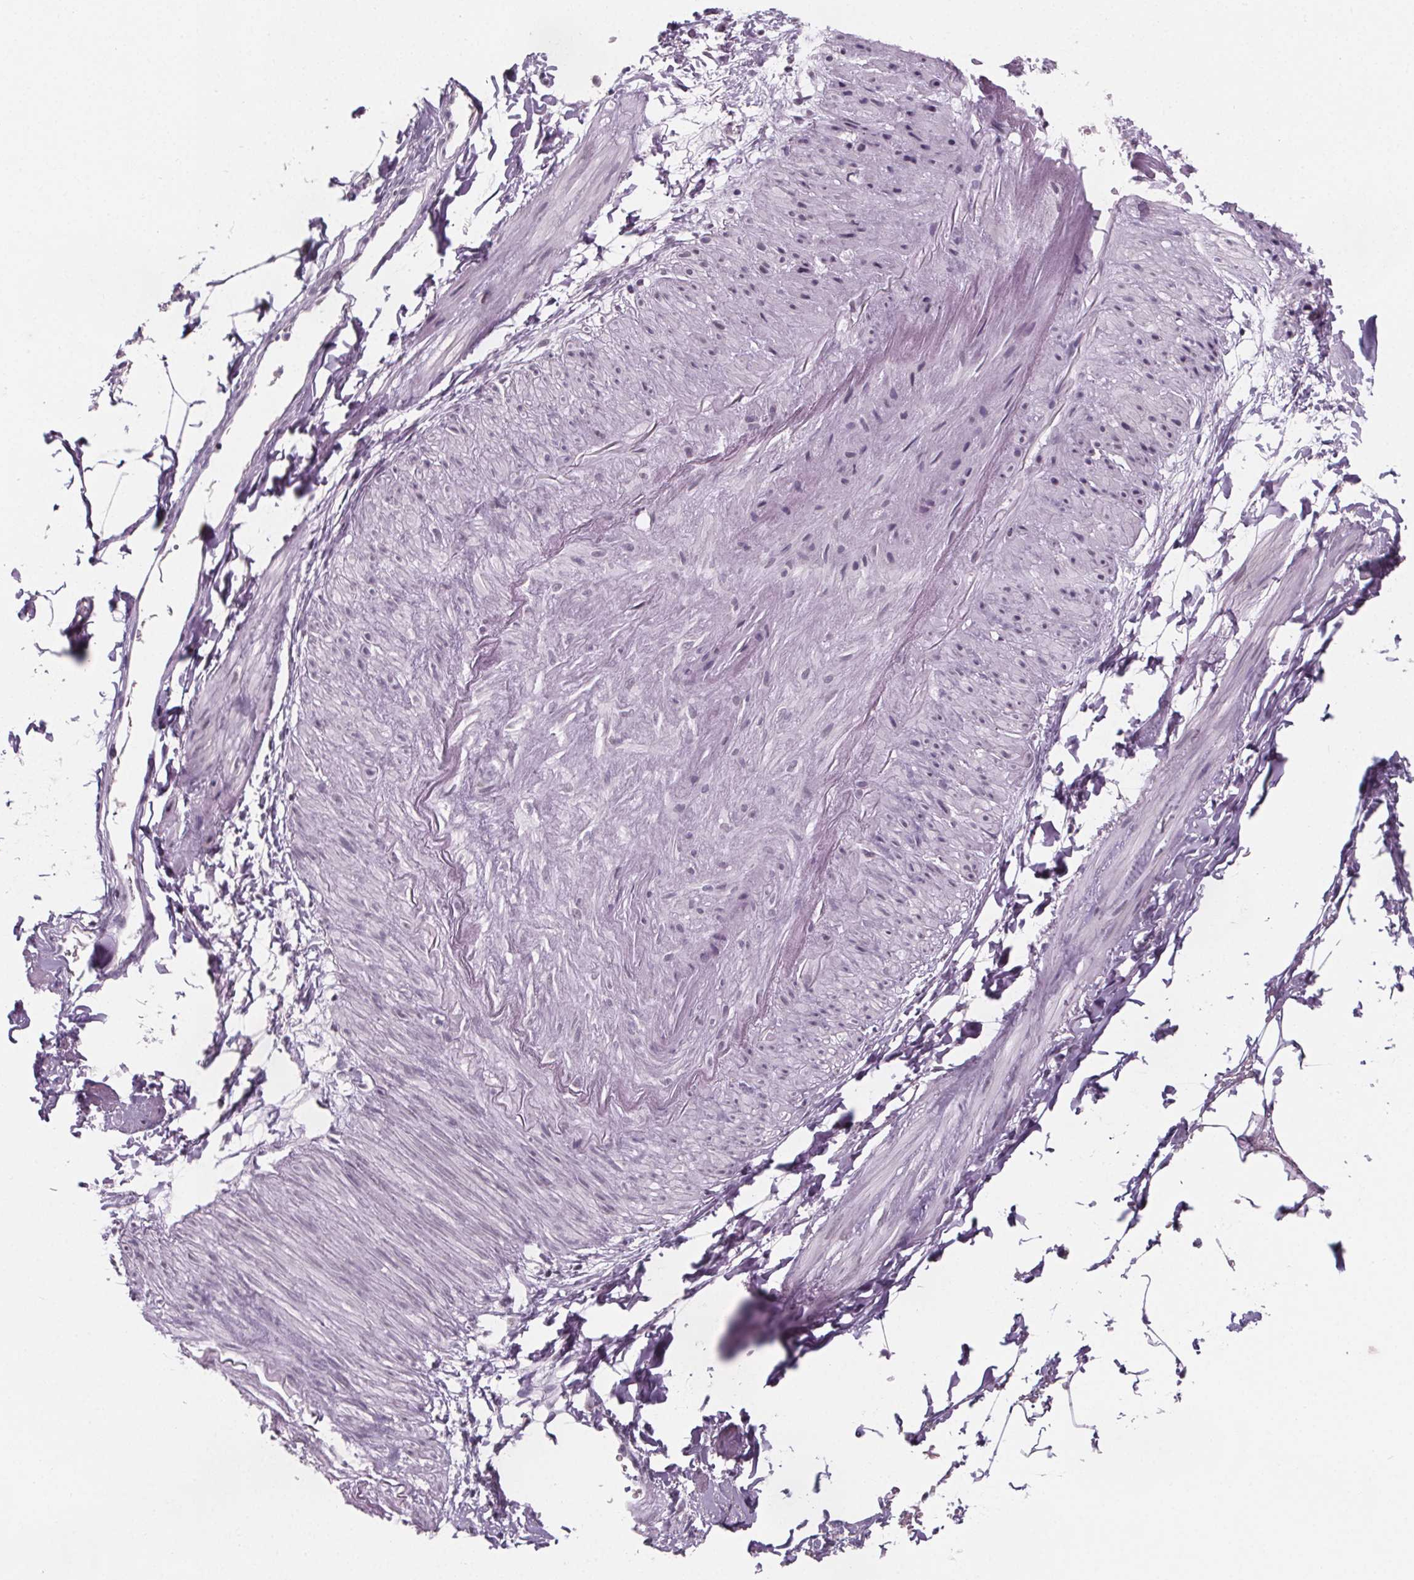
{"staining": {"intensity": "negative", "quantity": "none", "location": "none"}, "tissue": "adipose tissue", "cell_type": "Adipocytes", "image_type": "normal", "snomed": [{"axis": "morphology", "description": "Normal tissue, NOS"}, {"axis": "topography", "description": "Prostate"}, {"axis": "topography", "description": "Peripheral nerve tissue"}], "caption": "Histopathology image shows no protein staining in adipocytes of benign adipose tissue. (DAB (3,3'-diaminobenzidine) immunohistochemistry with hematoxylin counter stain).", "gene": "ZNF572", "patient": {"sex": "male", "age": 55}}